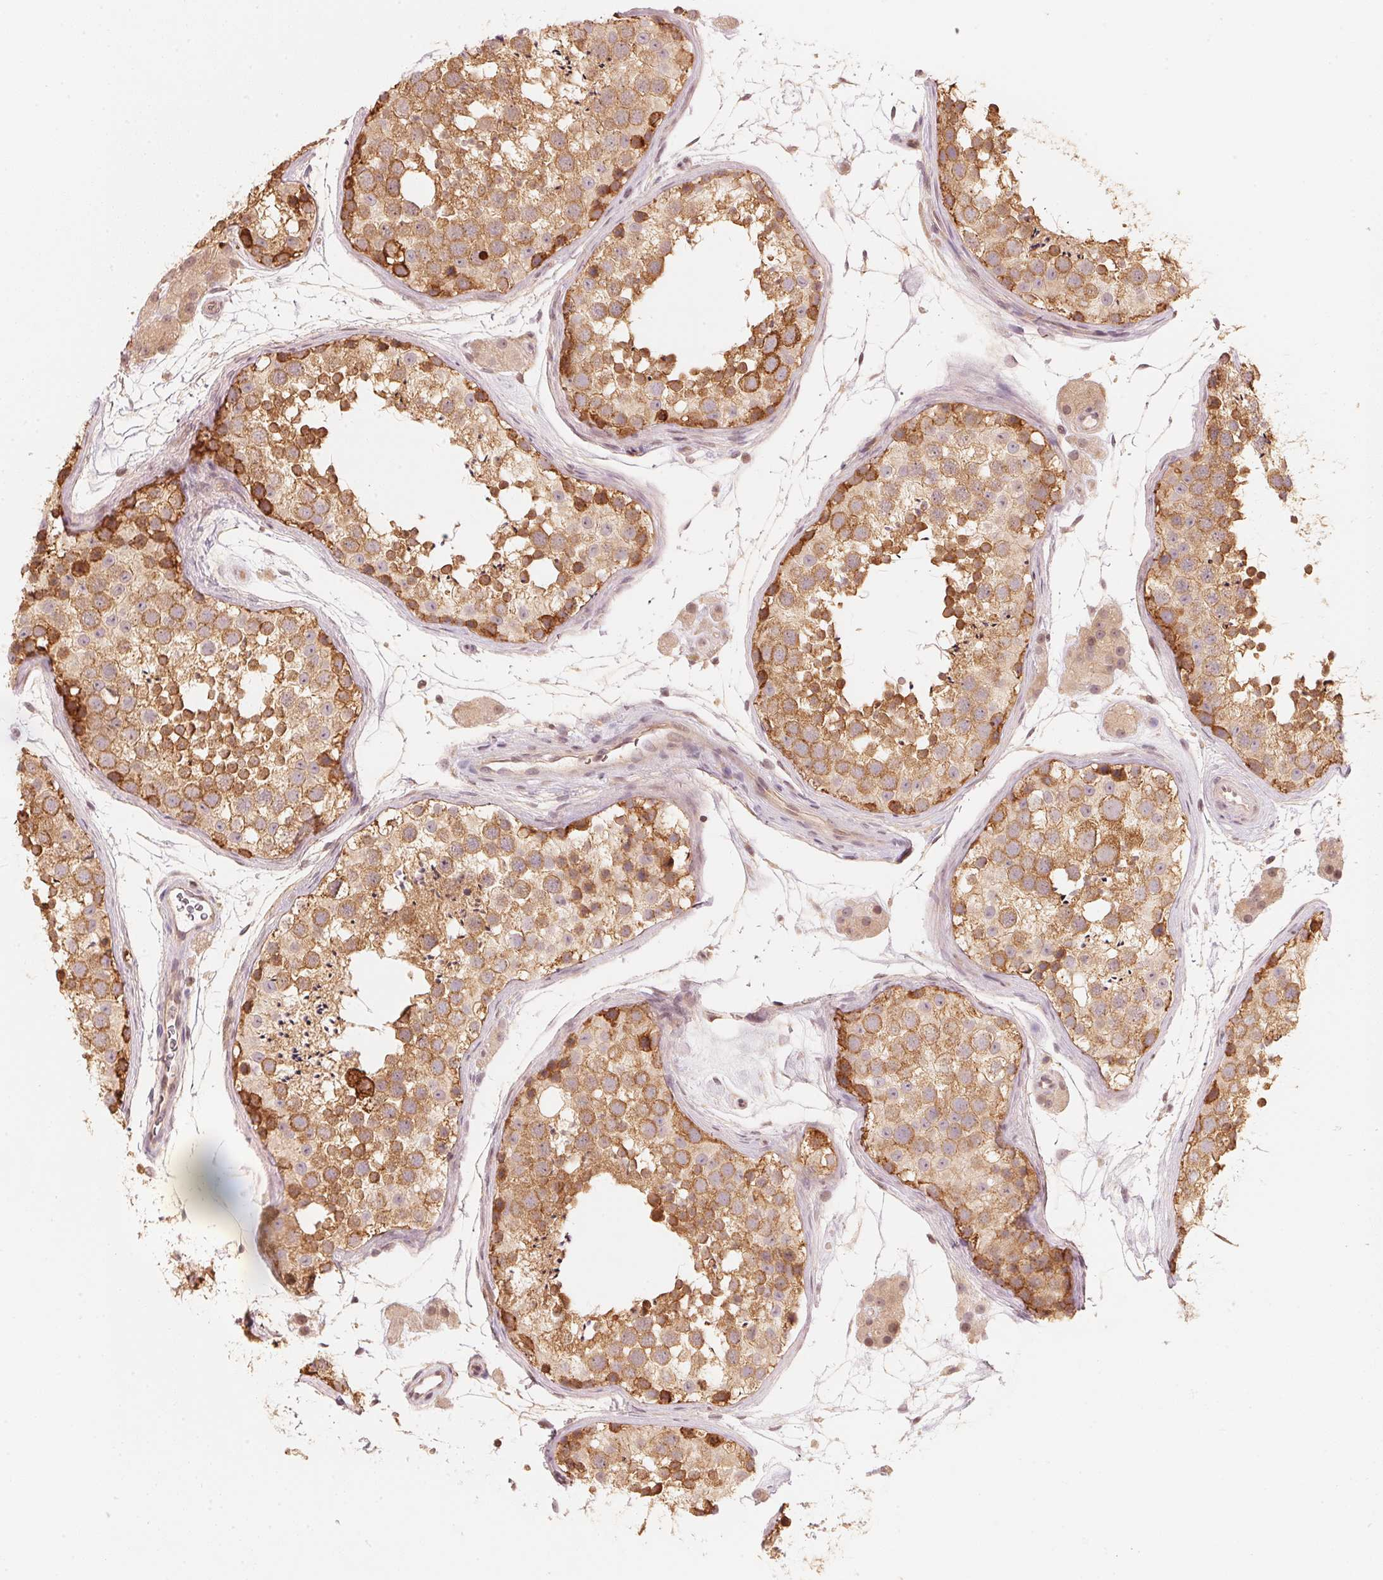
{"staining": {"intensity": "moderate", "quantity": ">75%", "location": "cytoplasmic/membranous"}, "tissue": "testis", "cell_type": "Cells in seminiferous ducts", "image_type": "normal", "snomed": [{"axis": "morphology", "description": "Normal tissue, NOS"}, {"axis": "topography", "description": "Testis"}], "caption": "Testis stained with DAB immunohistochemistry (IHC) exhibits medium levels of moderate cytoplasmic/membranous expression in about >75% of cells in seminiferous ducts.", "gene": "PRKN", "patient": {"sex": "male", "age": 41}}